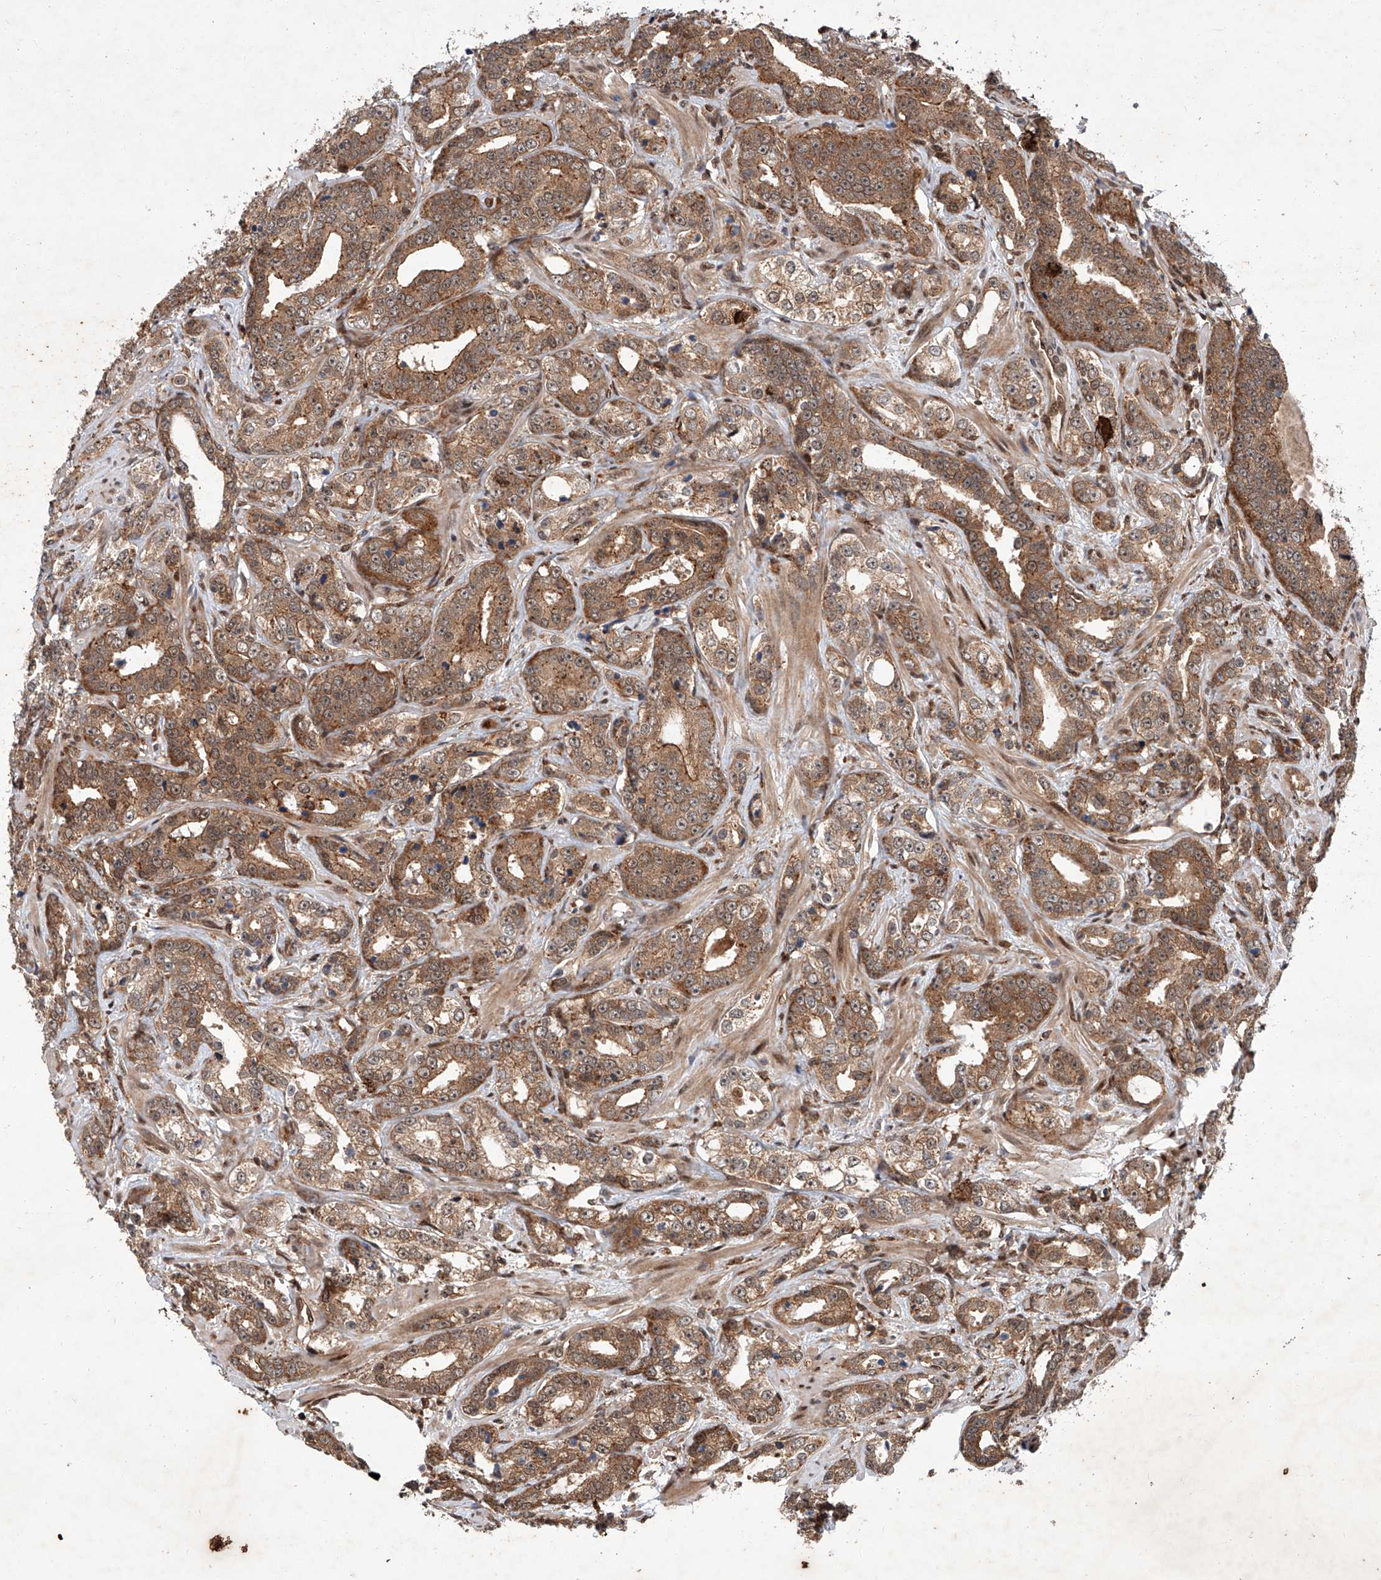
{"staining": {"intensity": "moderate", "quantity": ">75%", "location": "cytoplasmic/membranous"}, "tissue": "prostate cancer", "cell_type": "Tumor cells", "image_type": "cancer", "snomed": [{"axis": "morphology", "description": "Adenocarcinoma, High grade"}, {"axis": "topography", "description": "Prostate"}], "caption": "Protein expression analysis of prostate cancer (high-grade adenocarcinoma) displays moderate cytoplasmic/membranous expression in approximately >75% of tumor cells. The staining was performed using DAB, with brown indicating positive protein expression. Nuclei are stained blue with hematoxylin.", "gene": "ZFP28", "patient": {"sex": "male", "age": 62}}